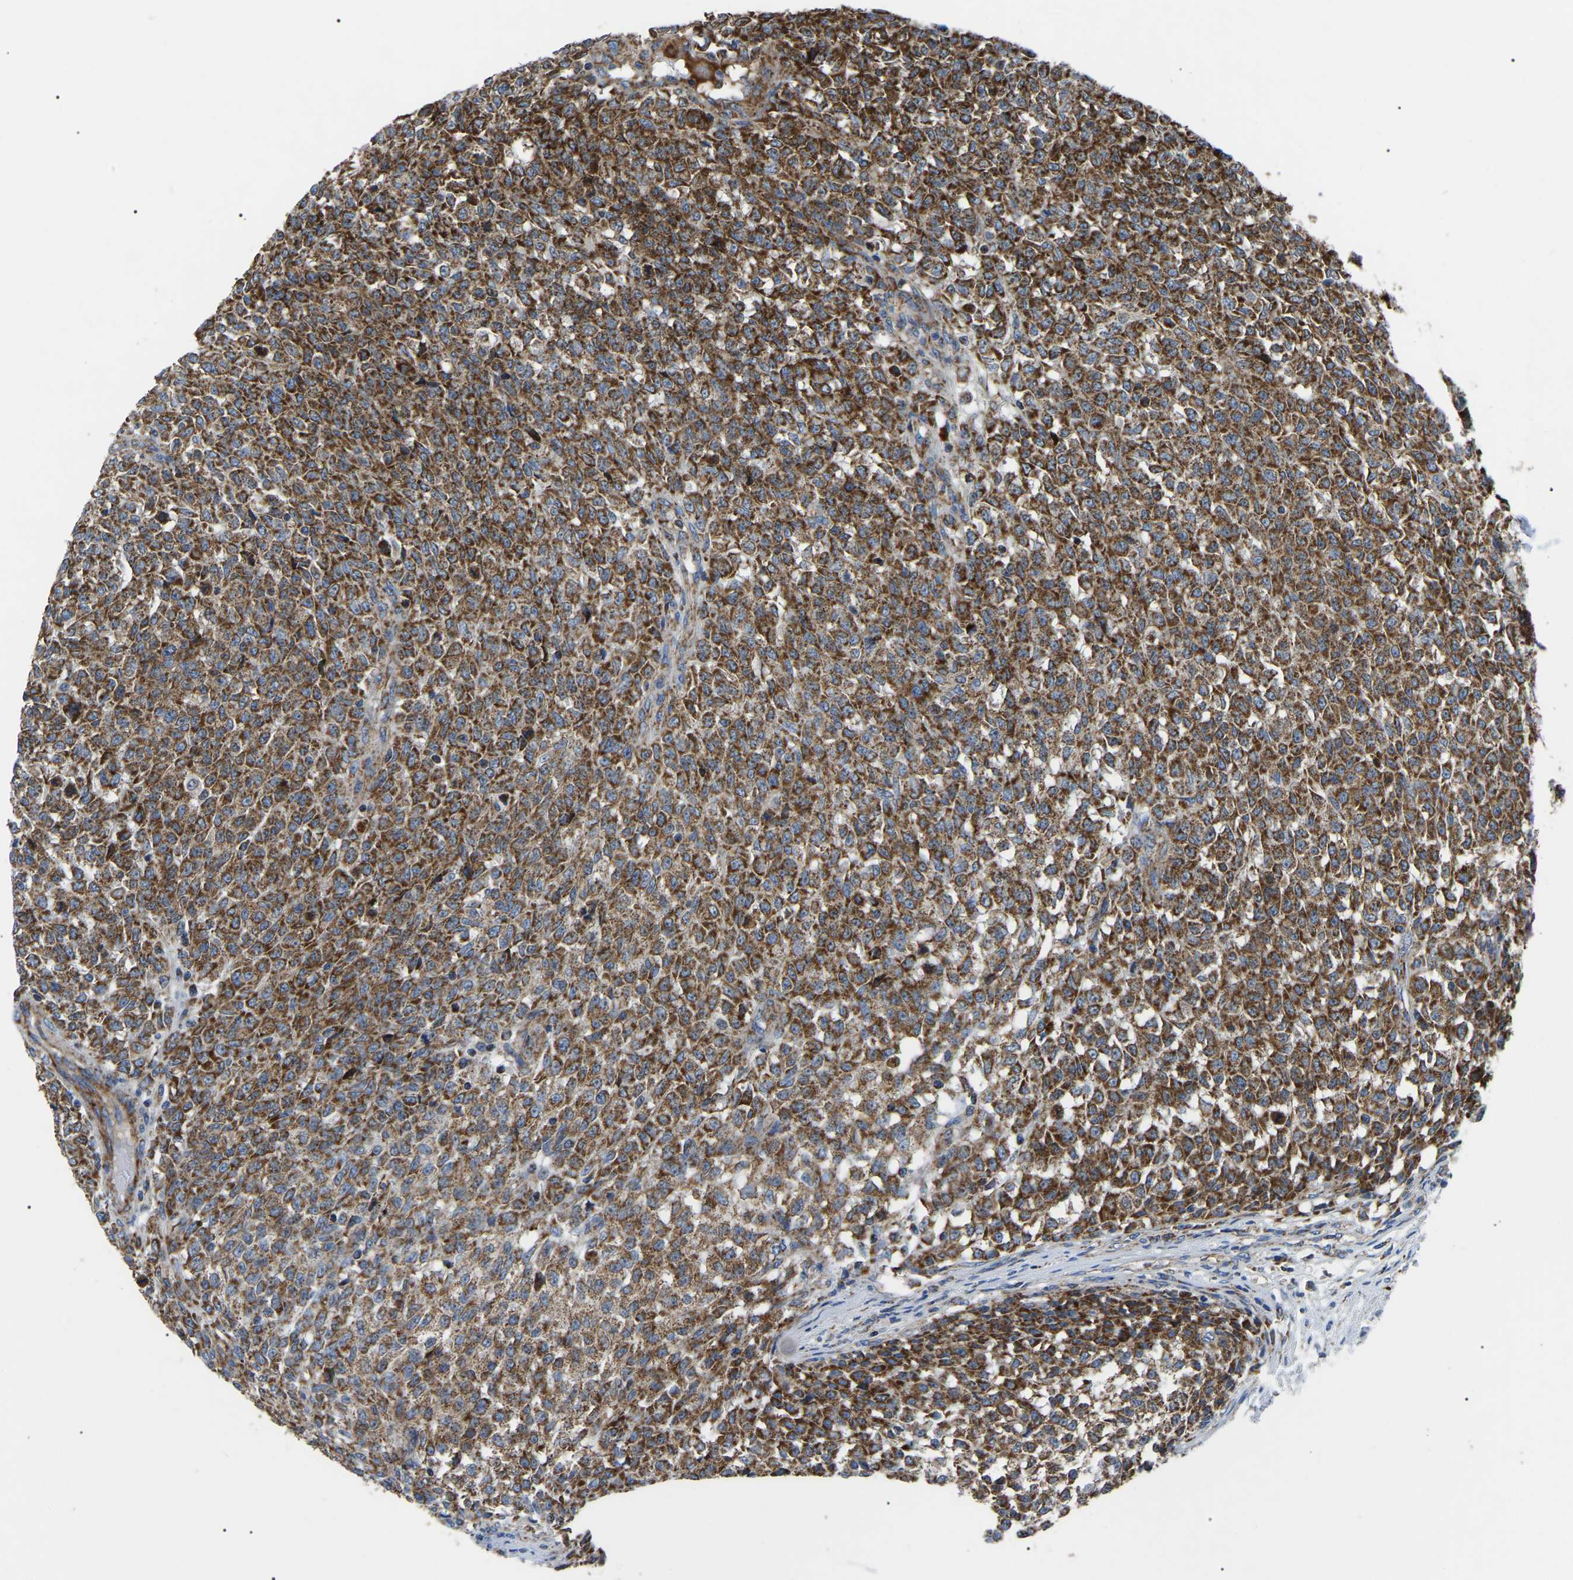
{"staining": {"intensity": "strong", "quantity": ">75%", "location": "cytoplasmic/membranous"}, "tissue": "testis cancer", "cell_type": "Tumor cells", "image_type": "cancer", "snomed": [{"axis": "morphology", "description": "Seminoma, NOS"}, {"axis": "topography", "description": "Testis"}], "caption": "Testis cancer stained with a protein marker exhibits strong staining in tumor cells.", "gene": "PPM1E", "patient": {"sex": "male", "age": 59}}